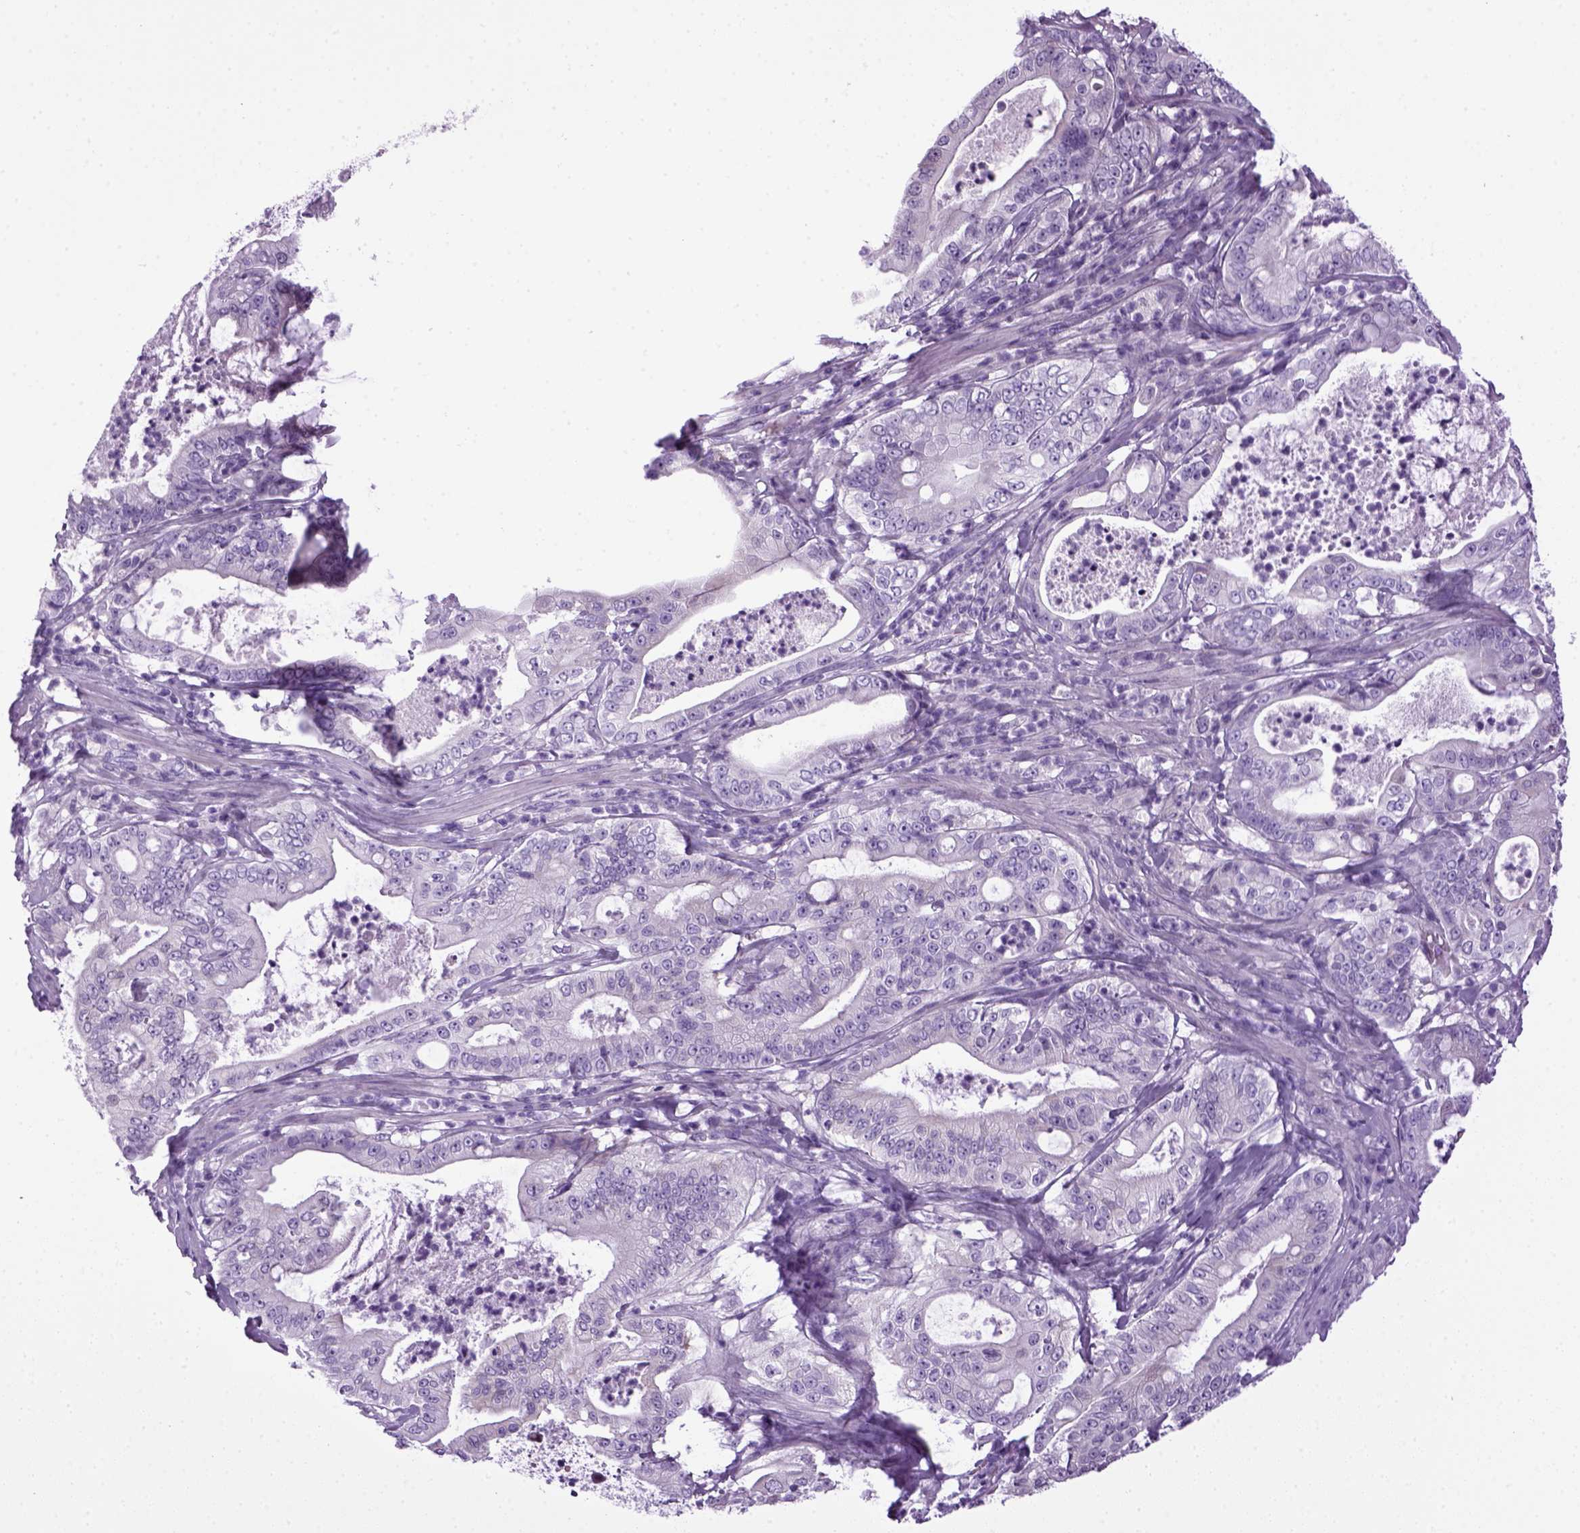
{"staining": {"intensity": "negative", "quantity": "none", "location": "none"}, "tissue": "pancreatic cancer", "cell_type": "Tumor cells", "image_type": "cancer", "snomed": [{"axis": "morphology", "description": "Adenocarcinoma, NOS"}, {"axis": "topography", "description": "Pancreas"}], "caption": "Immunohistochemistry (IHC) micrograph of adenocarcinoma (pancreatic) stained for a protein (brown), which demonstrates no expression in tumor cells. (Brightfield microscopy of DAB immunohistochemistry at high magnification).", "gene": "HMCN2", "patient": {"sex": "male", "age": 71}}